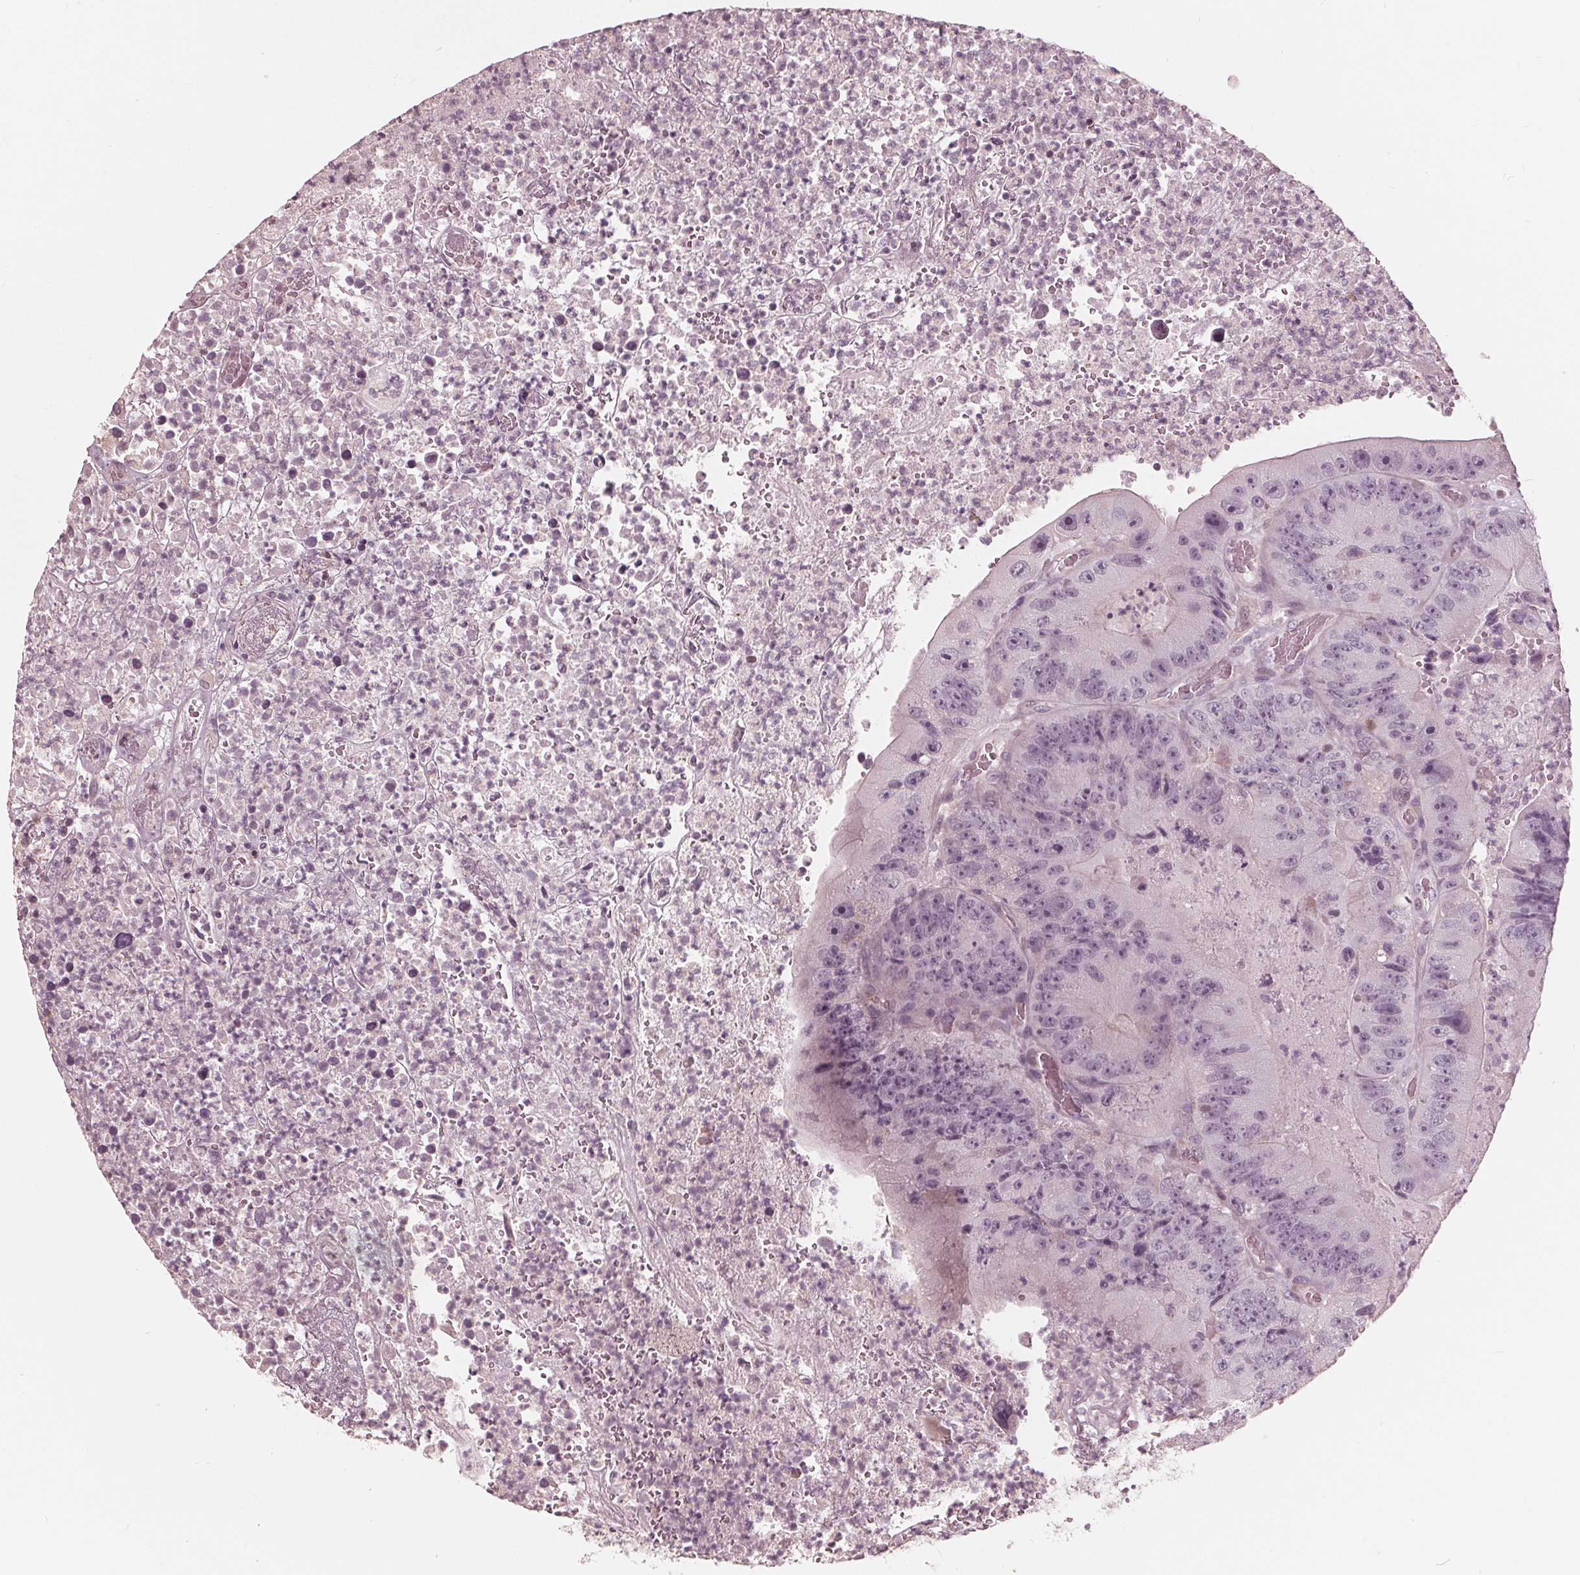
{"staining": {"intensity": "negative", "quantity": "none", "location": "none"}, "tissue": "colorectal cancer", "cell_type": "Tumor cells", "image_type": "cancer", "snomed": [{"axis": "morphology", "description": "Adenocarcinoma, NOS"}, {"axis": "topography", "description": "Colon"}], "caption": "Immunohistochemistry (IHC) of colorectal cancer displays no expression in tumor cells. (DAB (3,3'-diaminobenzidine) immunohistochemistry with hematoxylin counter stain).", "gene": "ING3", "patient": {"sex": "female", "age": 86}}